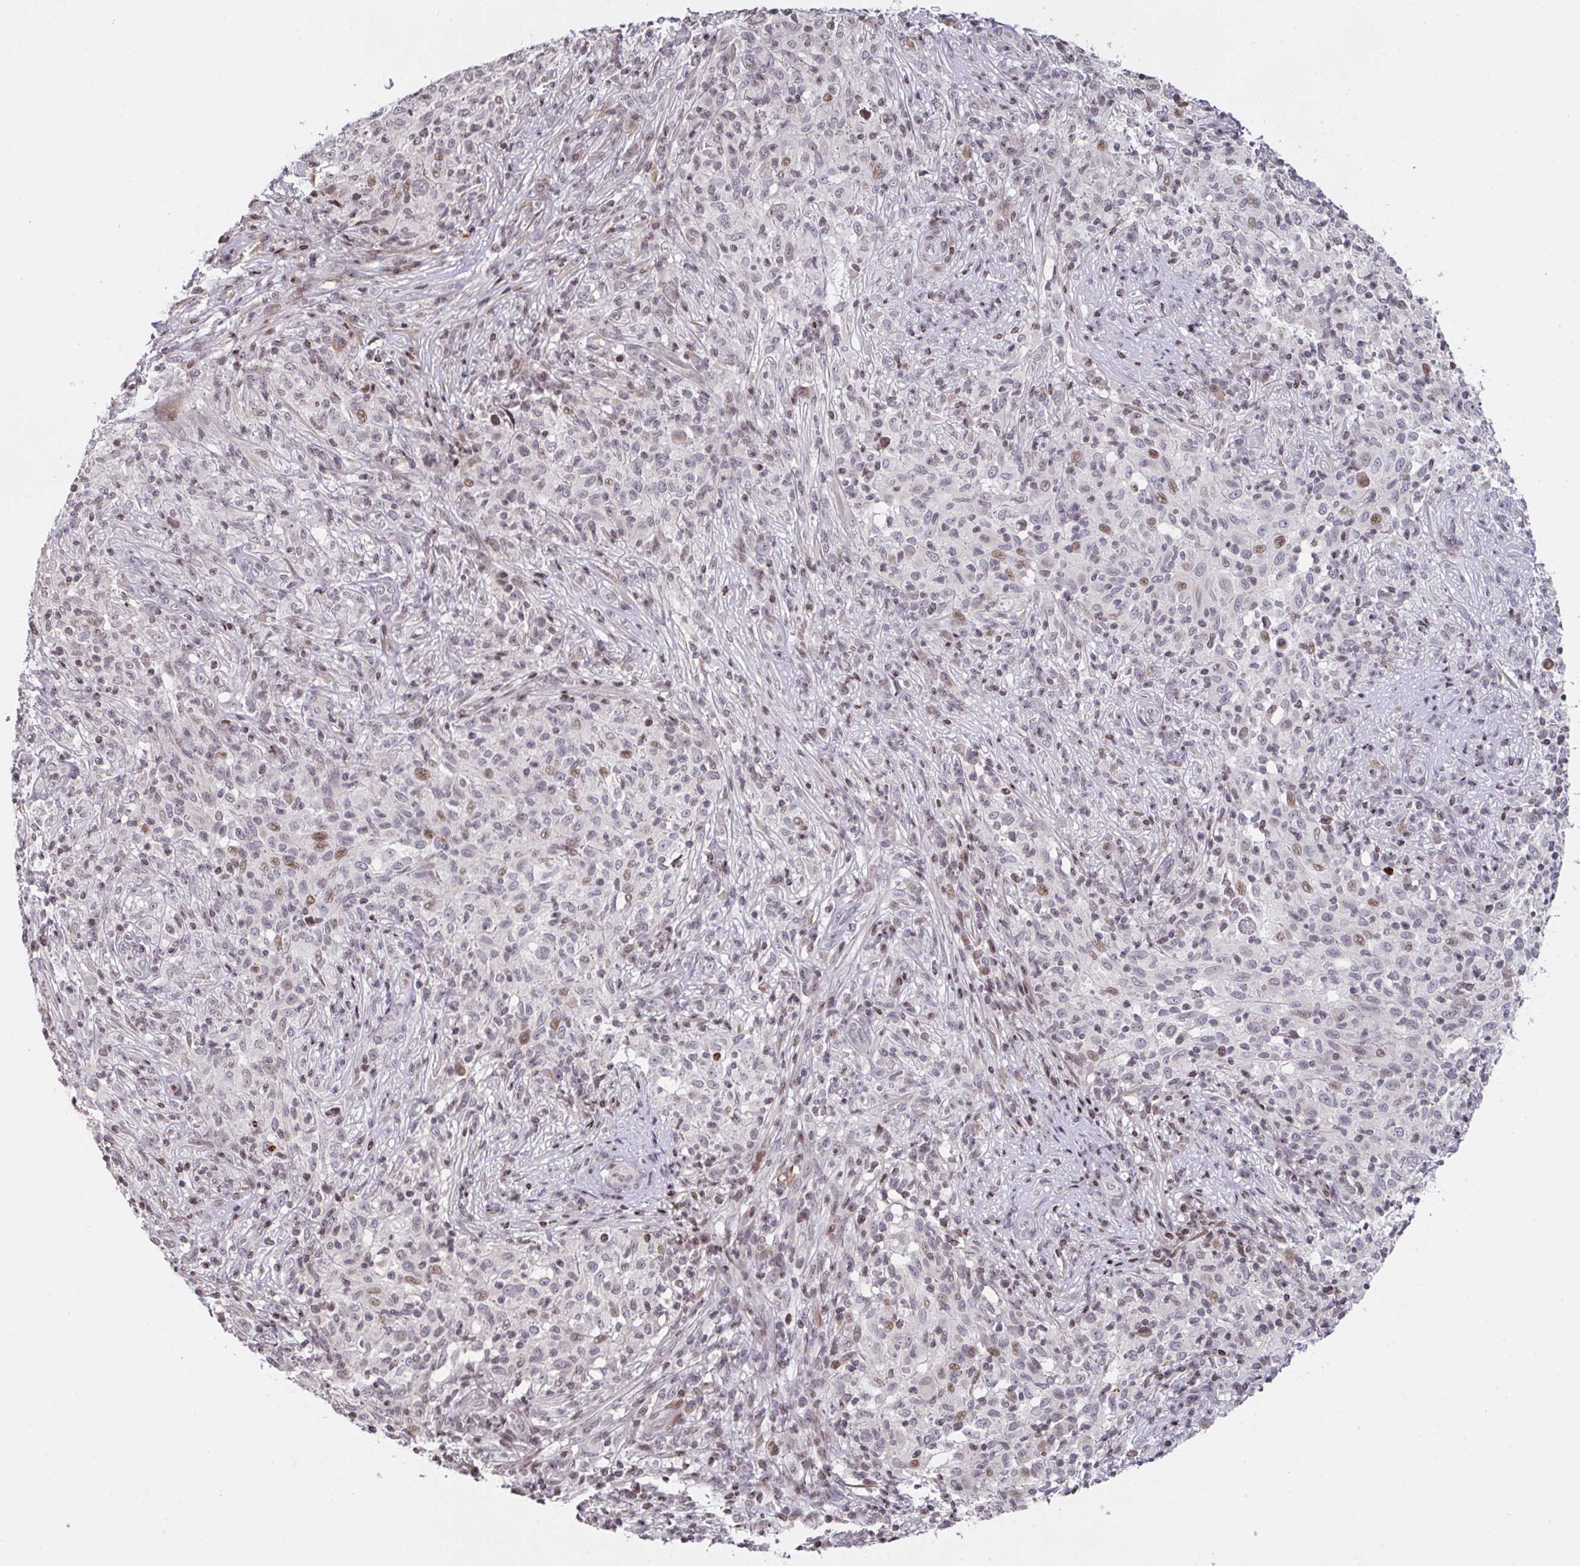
{"staining": {"intensity": "moderate", "quantity": "<25%", "location": "nuclear"}, "tissue": "melanoma", "cell_type": "Tumor cells", "image_type": "cancer", "snomed": [{"axis": "morphology", "description": "Malignant melanoma, NOS"}, {"axis": "topography", "description": "Skin"}], "caption": "An immunohistochemistry micrograph of tumor tissue is shown. Protein staining in brown shows moderate nuclear positivity in melanoma within tumor cells.", "gene": "PCDHB8", "patient": {"sex": "male", "age": 66}}